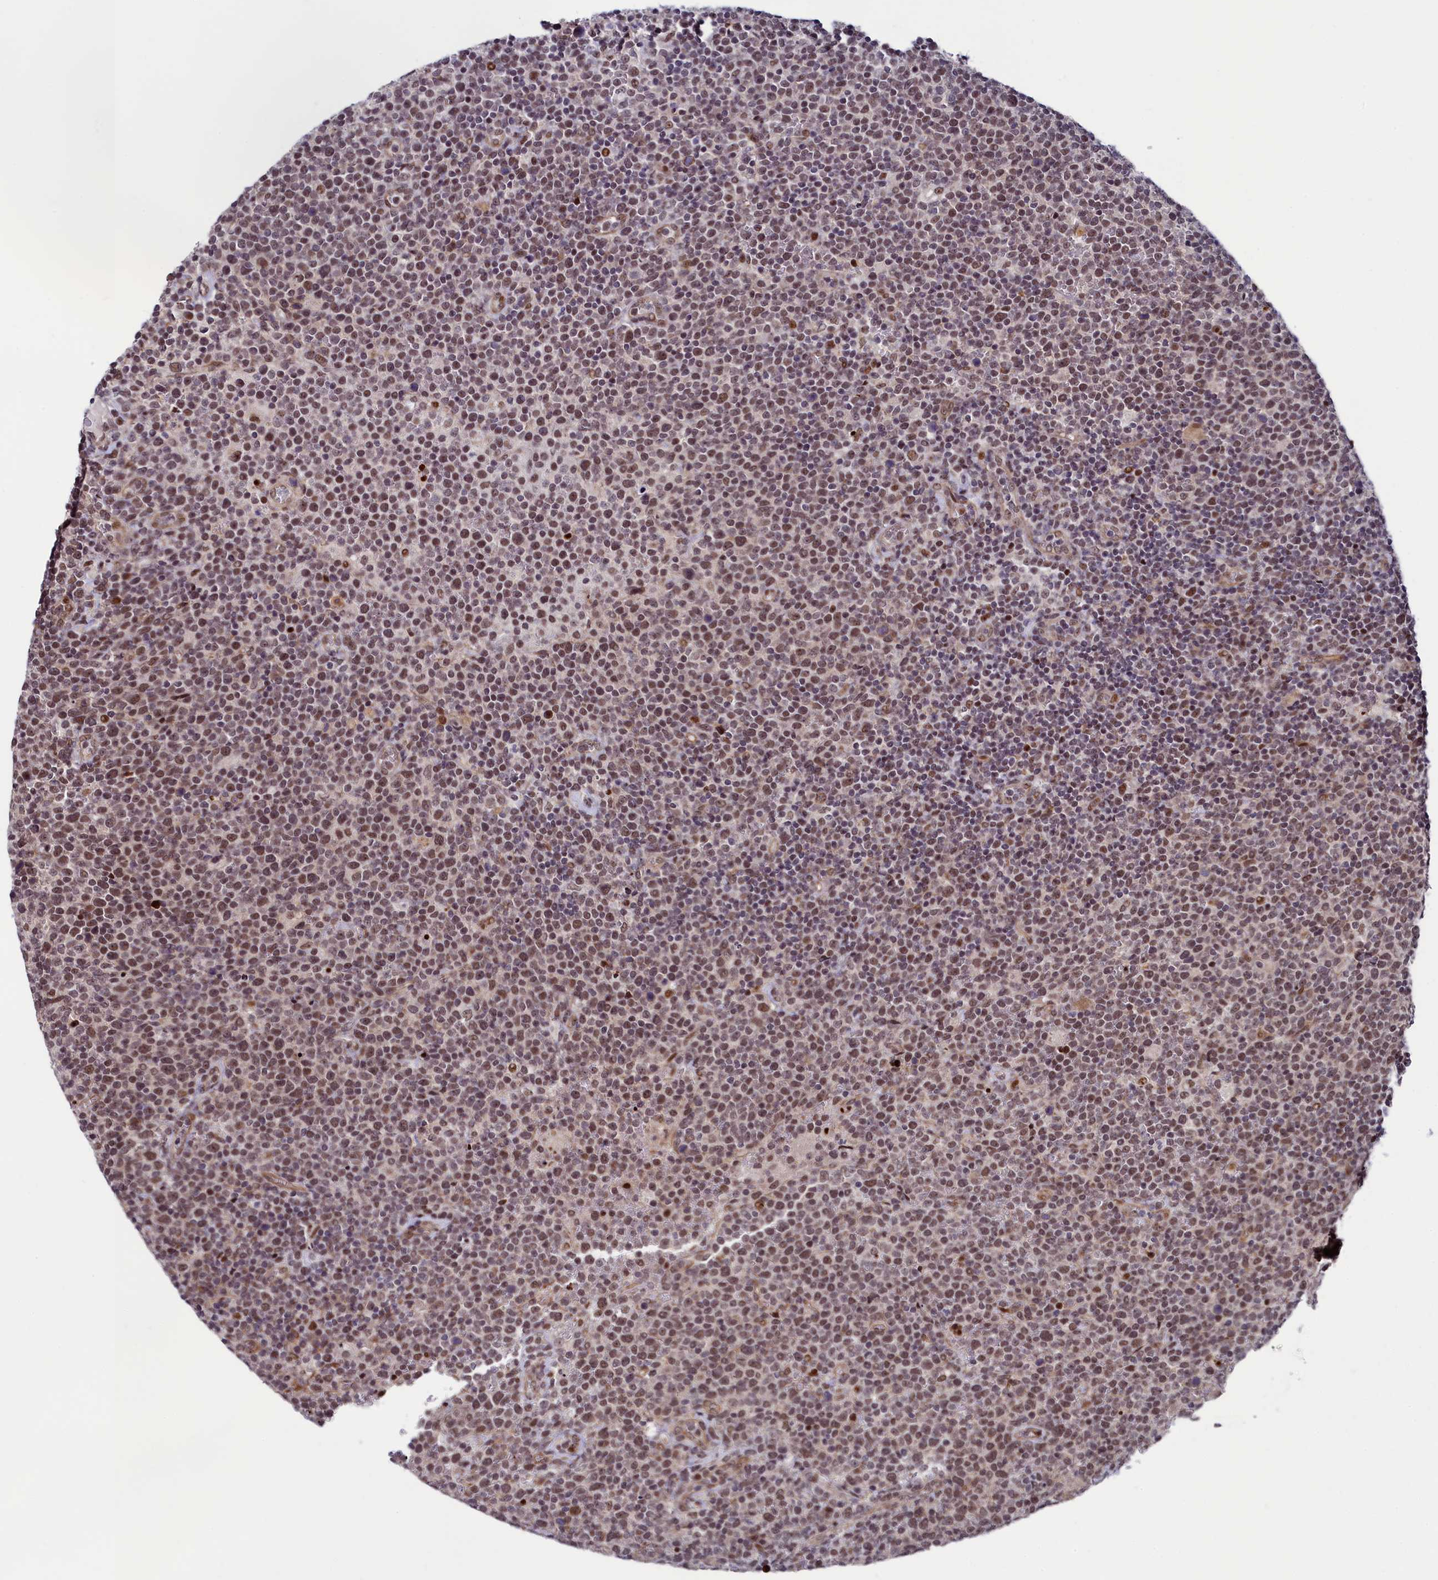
{"staining": {"intensity": "moderate", "quantity": "25%-75%", "location": "nuclear"}, "tissue": "lymphoma", "cell_type": "Tumor cells", "image_type": "cancer", "snomed": [{"axis": "morphology", "description": "Malignant lymphoma, non-Hodgkin's type, High grade"}, {"axis": "topography", "description": "Lymph node"}], "caption": "Immunohistochemical staining of human lymphoma displays medium levels of moderate nuclear protein positivity in about 25%-75% of tumor cells.", "gene": "LEO1", "patient": {"sex": "male", "age": 61}}